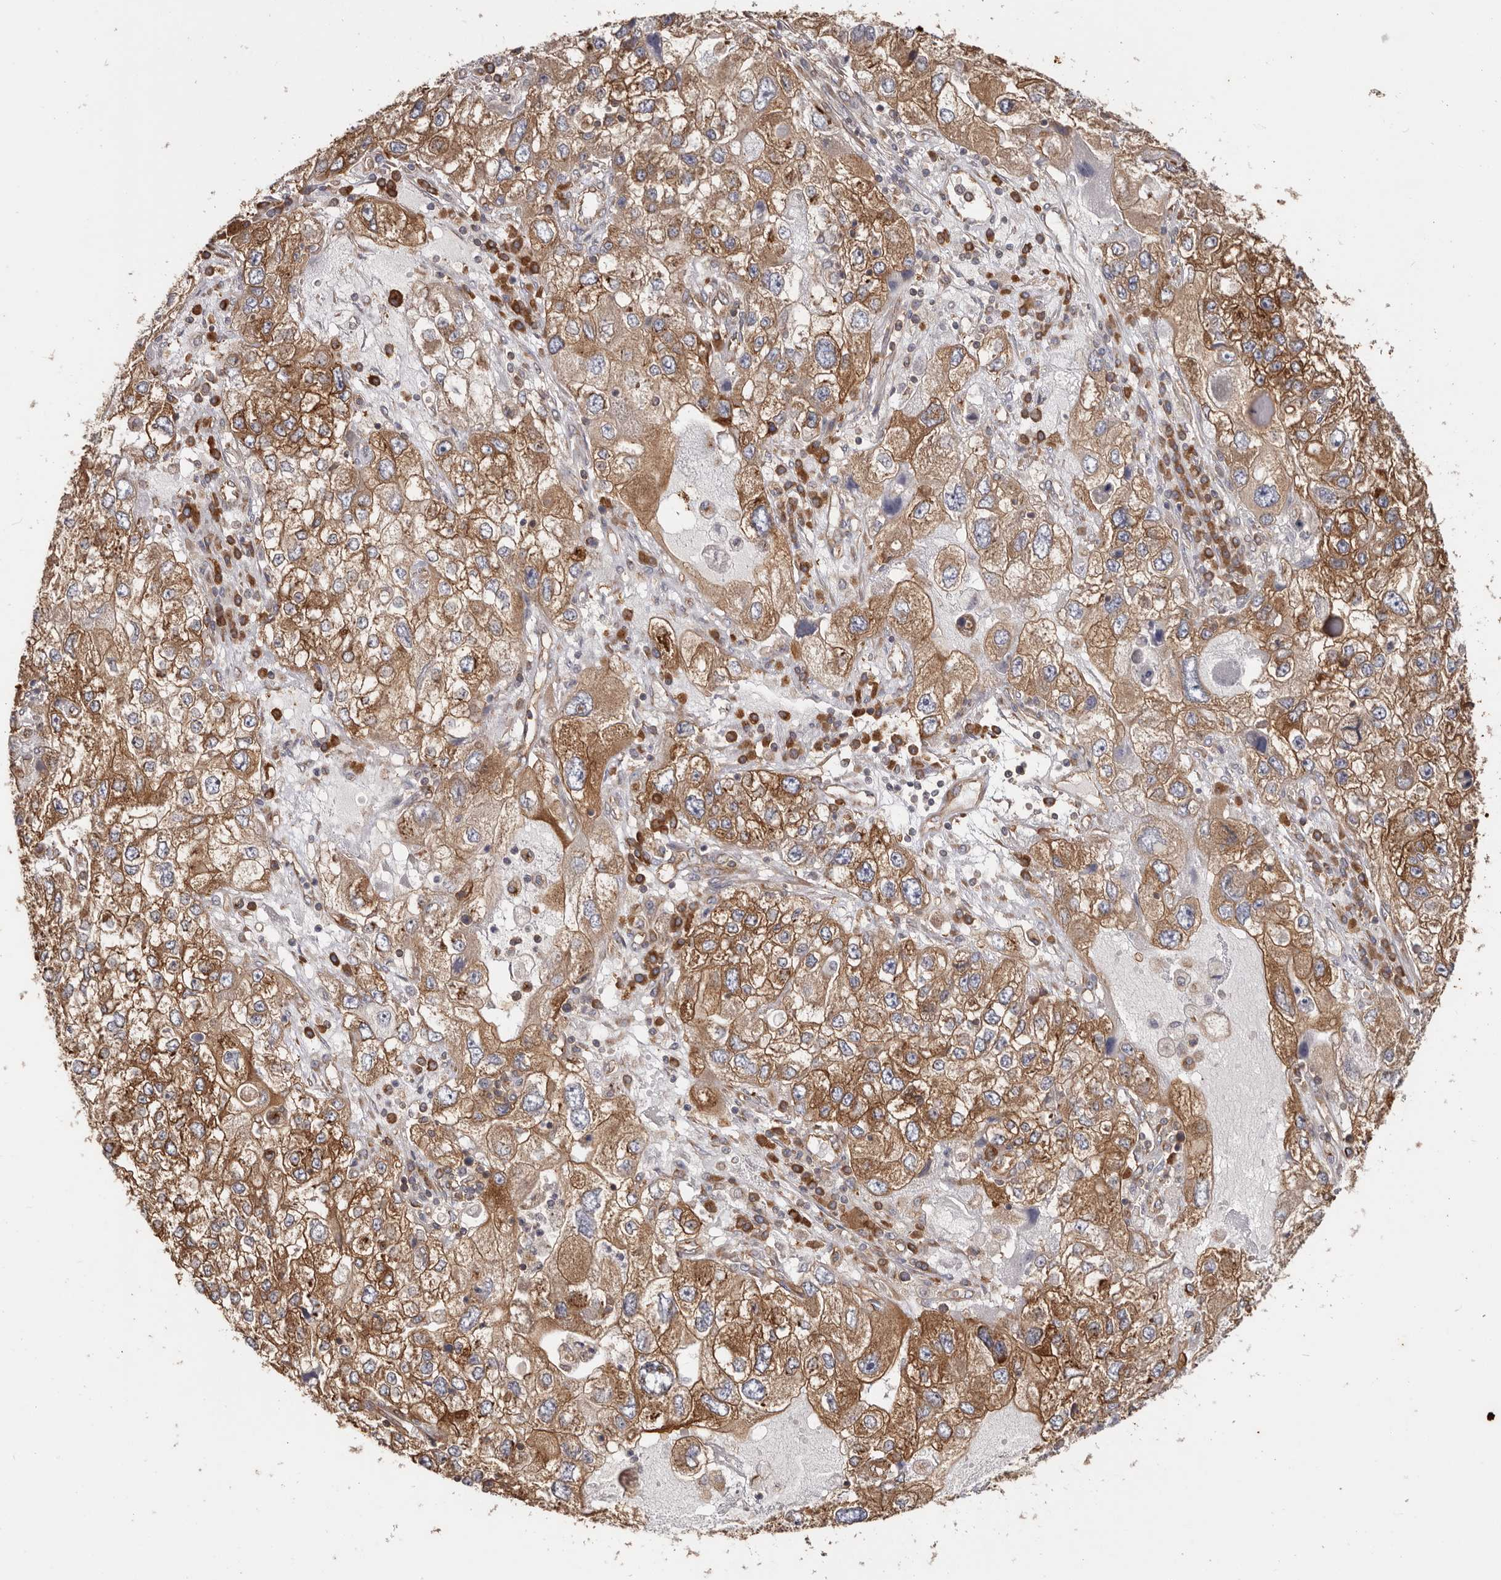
{"staining": {"intensity": "strong", "quantity": ">75%", "location": "cytoplasmic/membranous"}, "tissue": "endometrial cancer", "cell_type": "Tumor cells", "image_type": "cancer", "snomed": [{"axis": "morphology", "description": "Adenocarcinoma, NOS"}, {"axis": "topography", "description": "Endometrium"}], "caption": "IHC staining of endometrial adenocarcinoma, which displays high levels of strong cytoplasmic/membranous staining in about >75% of tumor cells indicating strong cytoplasmic/membranous protein positivity. The staining was performed using DAB (brown) for protein detection and nuclei were counterstained in hematoxylin (blue).", "gene": "EPRS1", "patient": {"sex": "female", "age": 49}}